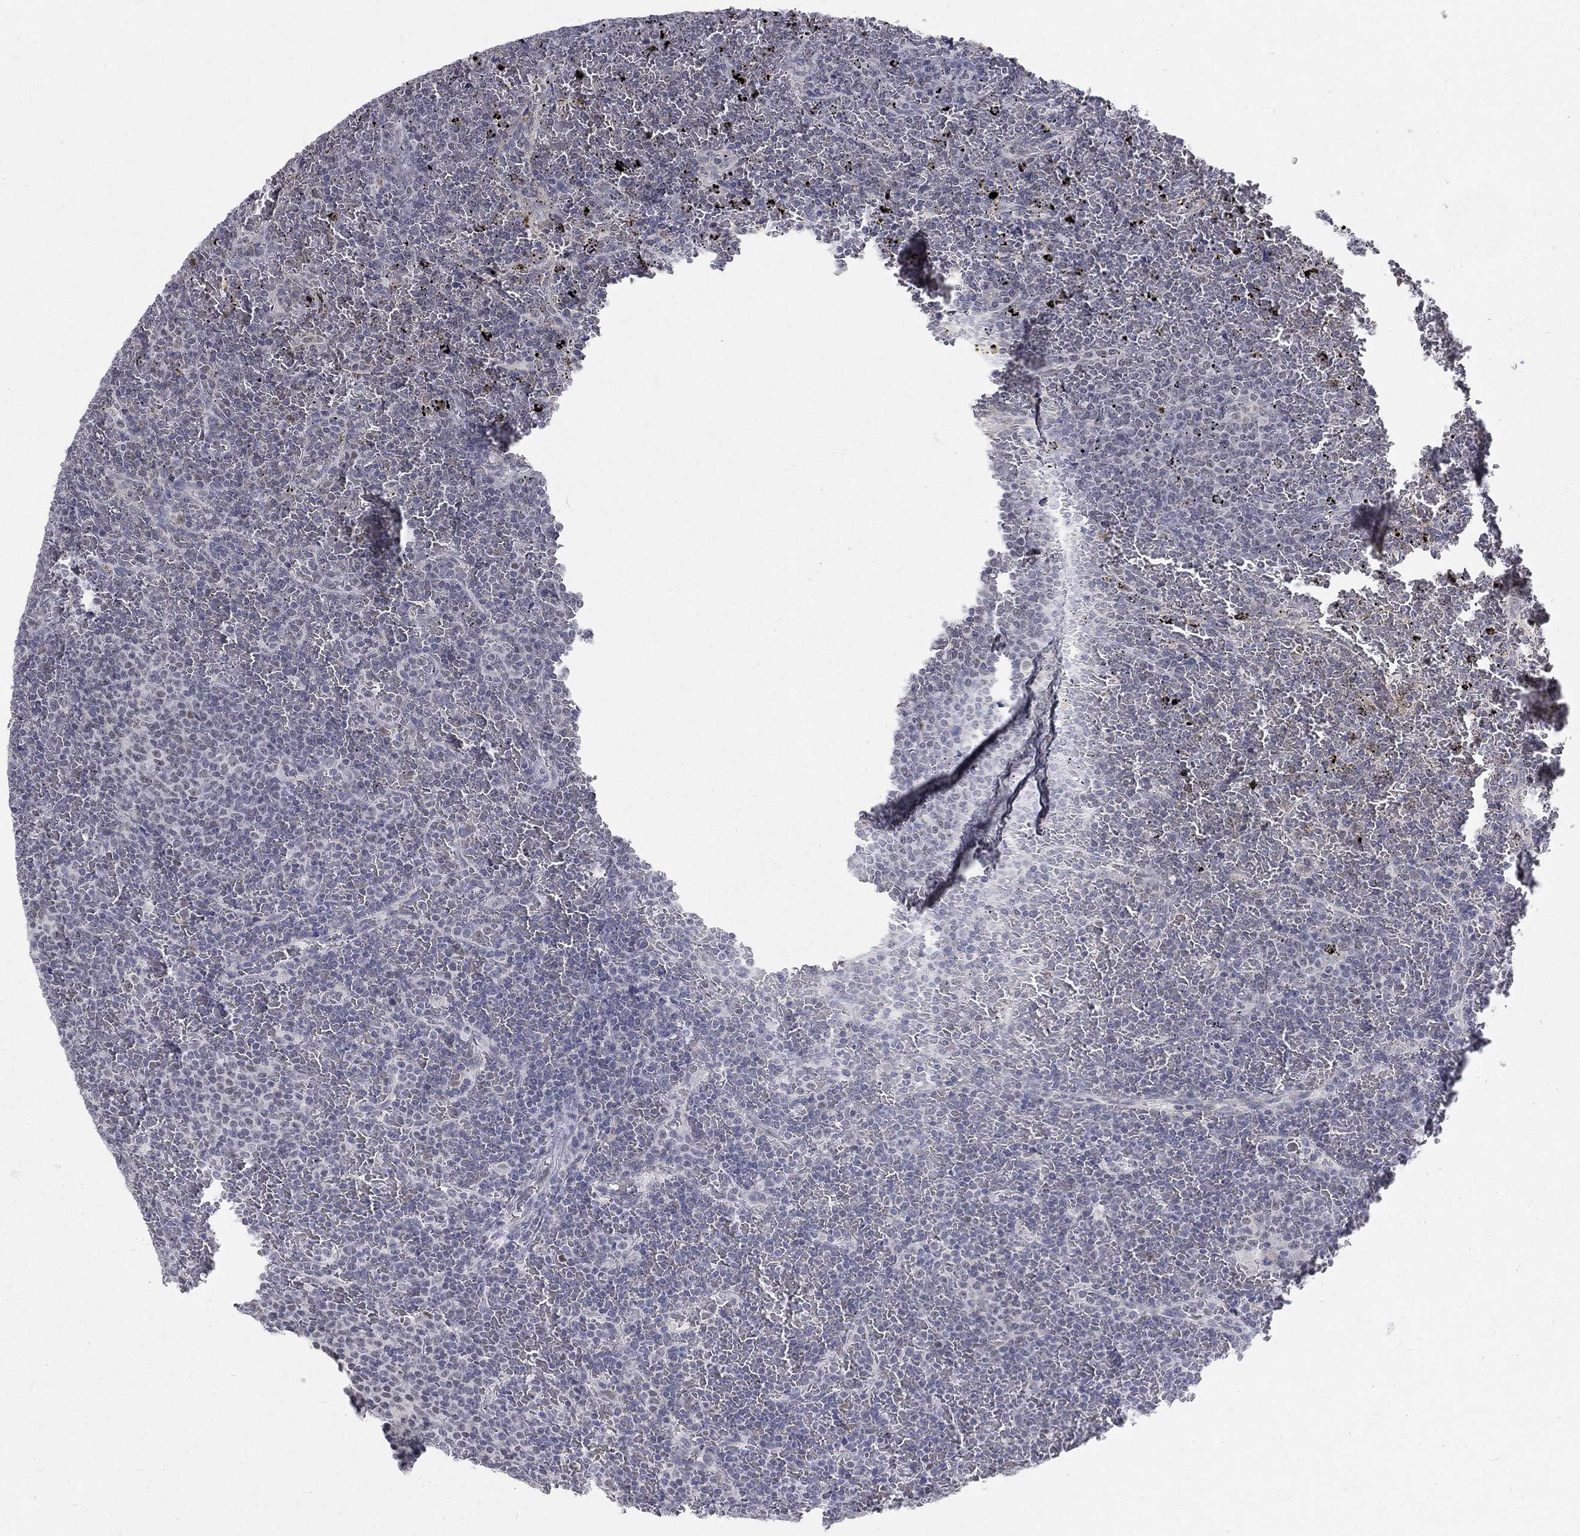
{"staining": {"intensity": "negative", "quantity": "none", "location": "none"}, "tissue": "lymphoma", "cell_type": "Tumor cells", "image_type": "cancer", "snomed": [{"axis": "morphology", "description": "Malignant lymphoma, non-Hodgkin's type, Low grade"}, {"axis": "topography", "description": "Spleen"}], "caption": "The histopathology image reveals no significant staining in tumor cells of lymphoma.", "gene": "GCFC2", "patient": {"sex": "female", "age": 77}}